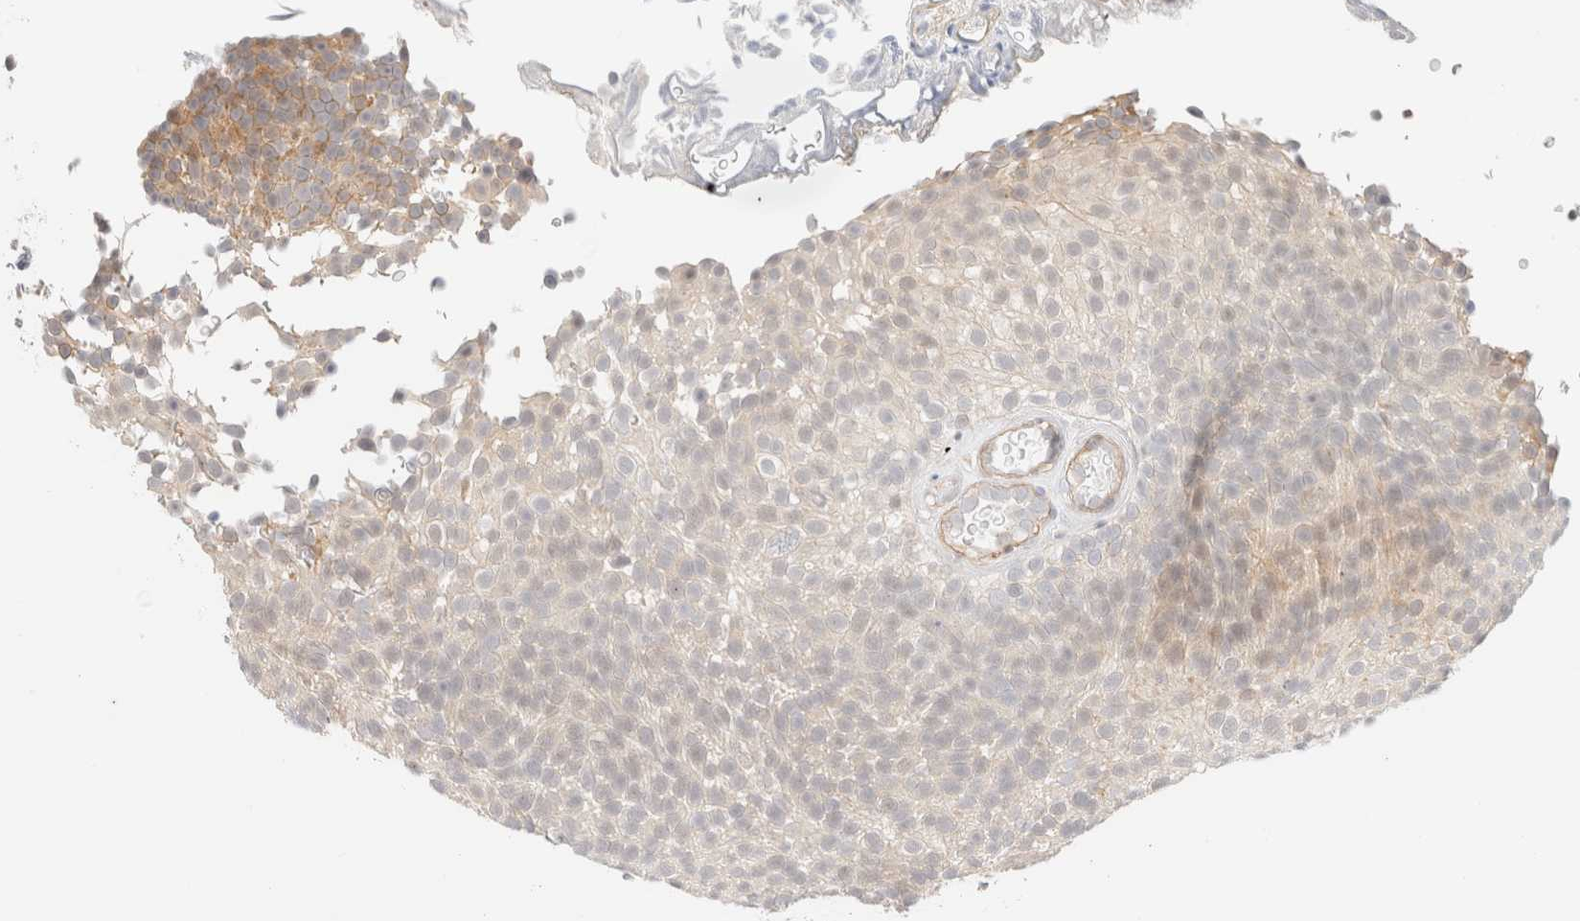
{"staining": {"intensity": "weak", "quantity": "<25%", "location": "cytoplasmic/membranous"}, "tissue": "urothelial cancer", "cell_type": "Tumor cells", "image_type": "cancer", "snomed": [{"axis": "morphology", "description": "Urothelial carcinoma, Low grade"}, {"axis": "topography", "description": "Urinary bladder"}], "caption": "Histopathology image shows no significant protein staining in tumor cells of urothelial cancer.", "gene": "UNC13B", "patient": {"sex": "male", "age": 78}}